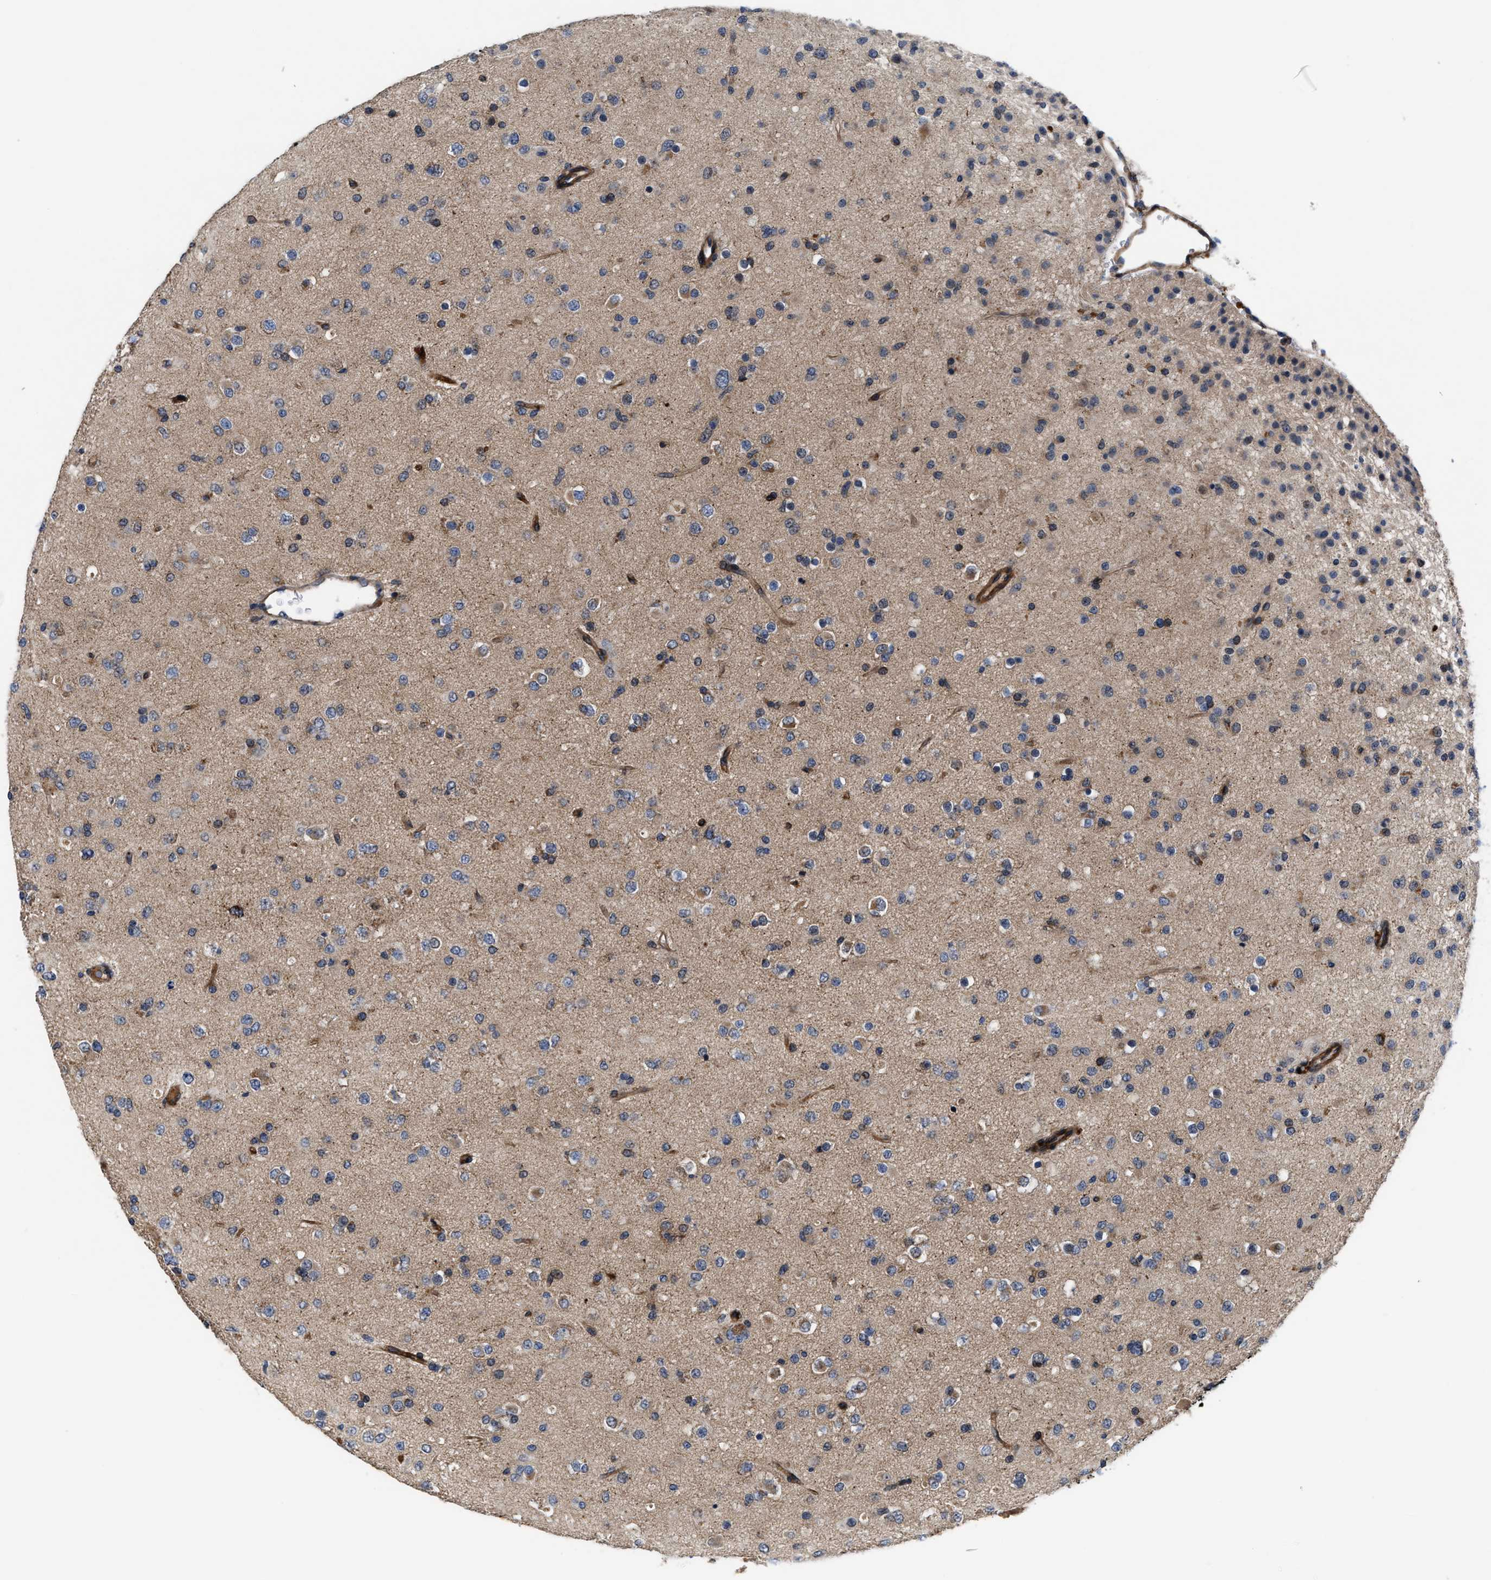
{"staining": {"intensity": "weak", "quantity": "25%-75%", "location": "cytoplasmic/membranous"}, "tissue": "glioma", "cell_type": "Tumor cells", "image_type": "cancer", "snomed": [{"axis": "morphology", "description": "Glioma, malignant, Low grade"}, {"axis": "topography", "description": "Brain"}], "caption": "A micrograph of human glioma stained for a protein displays weak cytoplasmic/membranous brown staining in tumor cells.", "gene": "SLC12A2", "patient": {"sex": "male", "age": 65}}